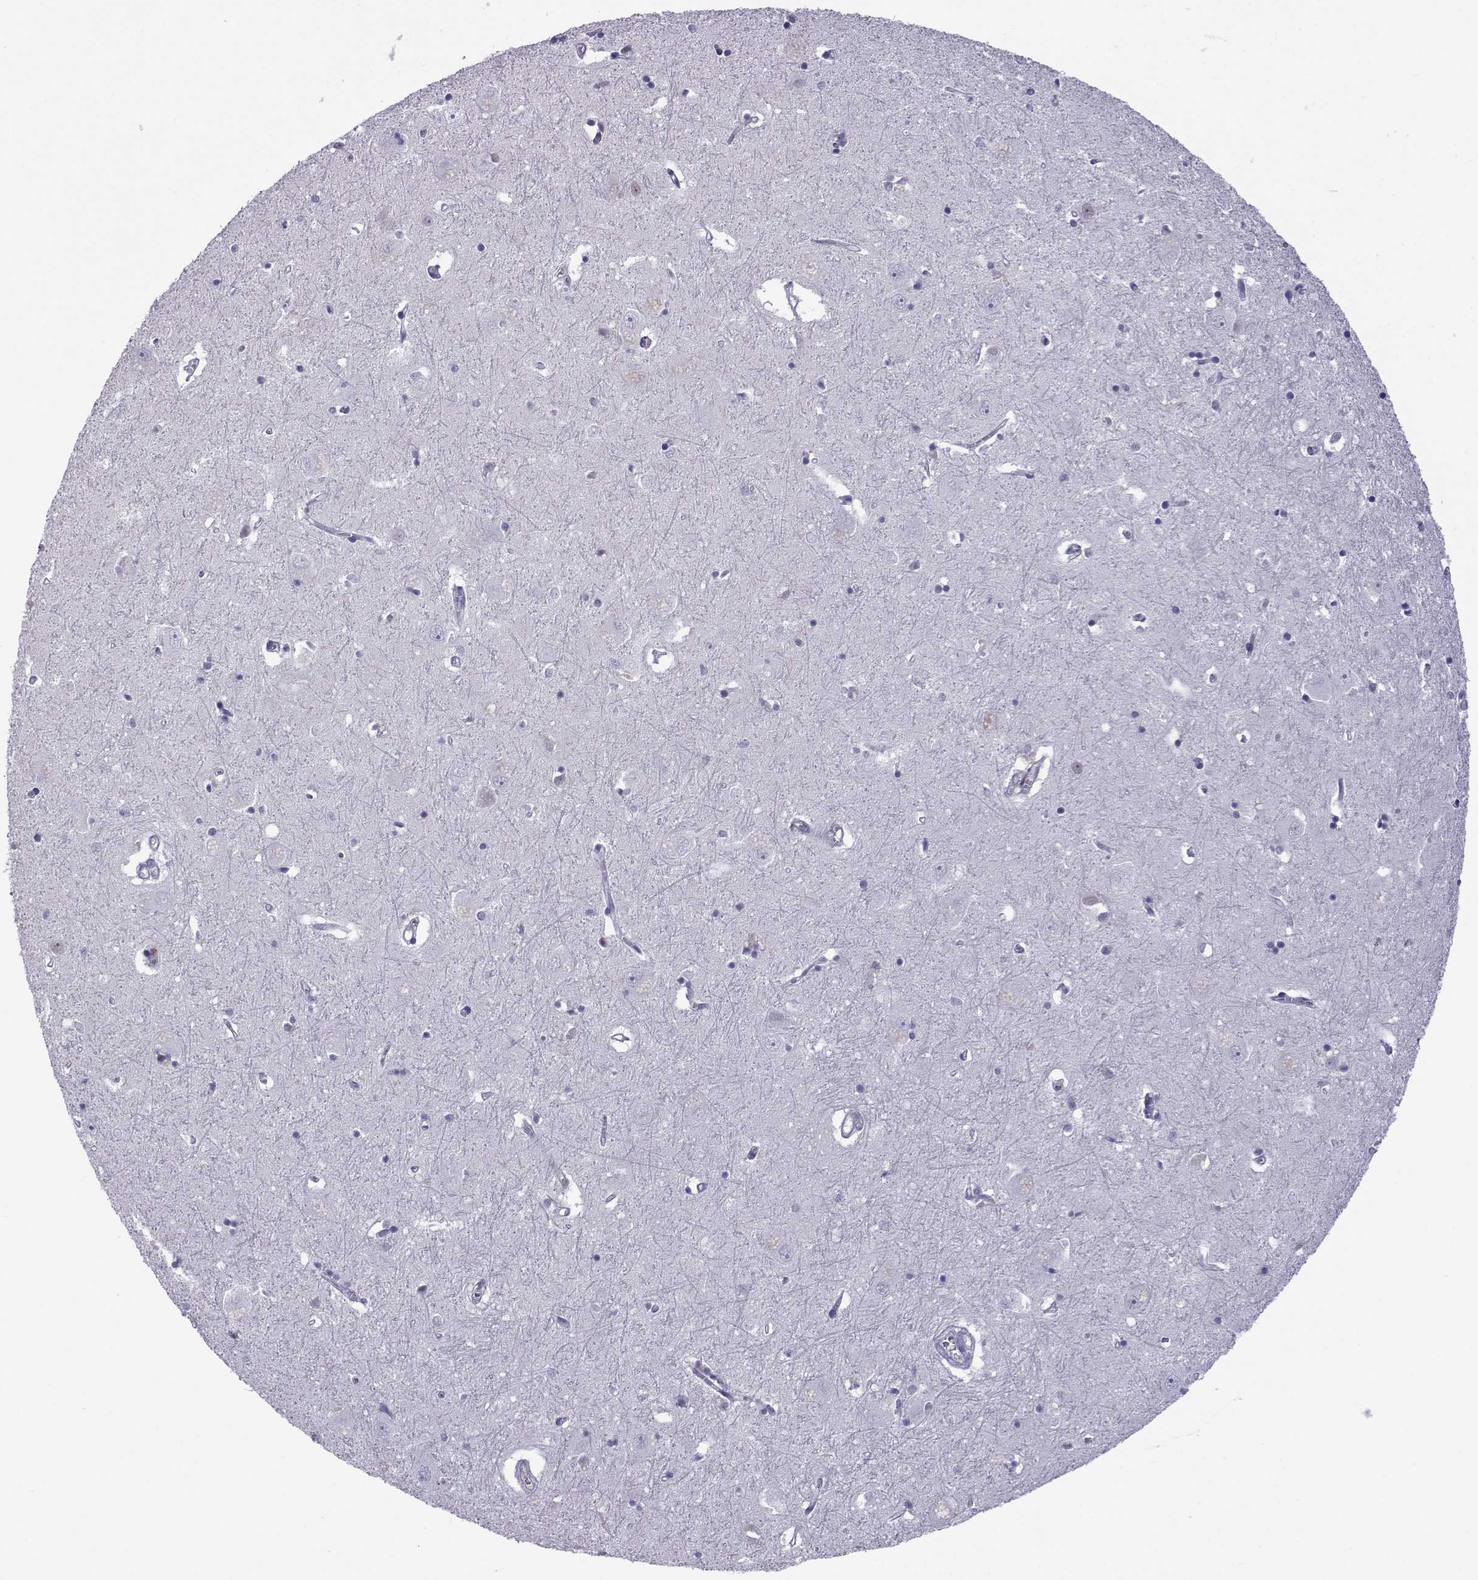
{"staining": {"intensity": "weak", "quantity": "<25%", "location": "nuclear"}, "tissue": "caudate", "cell_type": "Glial cells", "image_type": "normal", "snomed": [{"axis": "morphology", "description": "Normal tissue, NOS"}, {"axis": "topography", "description": "Lateral ventricle wall"}], "caption": "Immunohistochemistry (IHC) micrograph of unremarkable caudate: human caudate stained with DAB (3,3'-diaminobenzidine) exhibits no significant protein positivity in glial cells.", "gene": "COL22A1", "patient": {"sex": "male", "age": 54}}